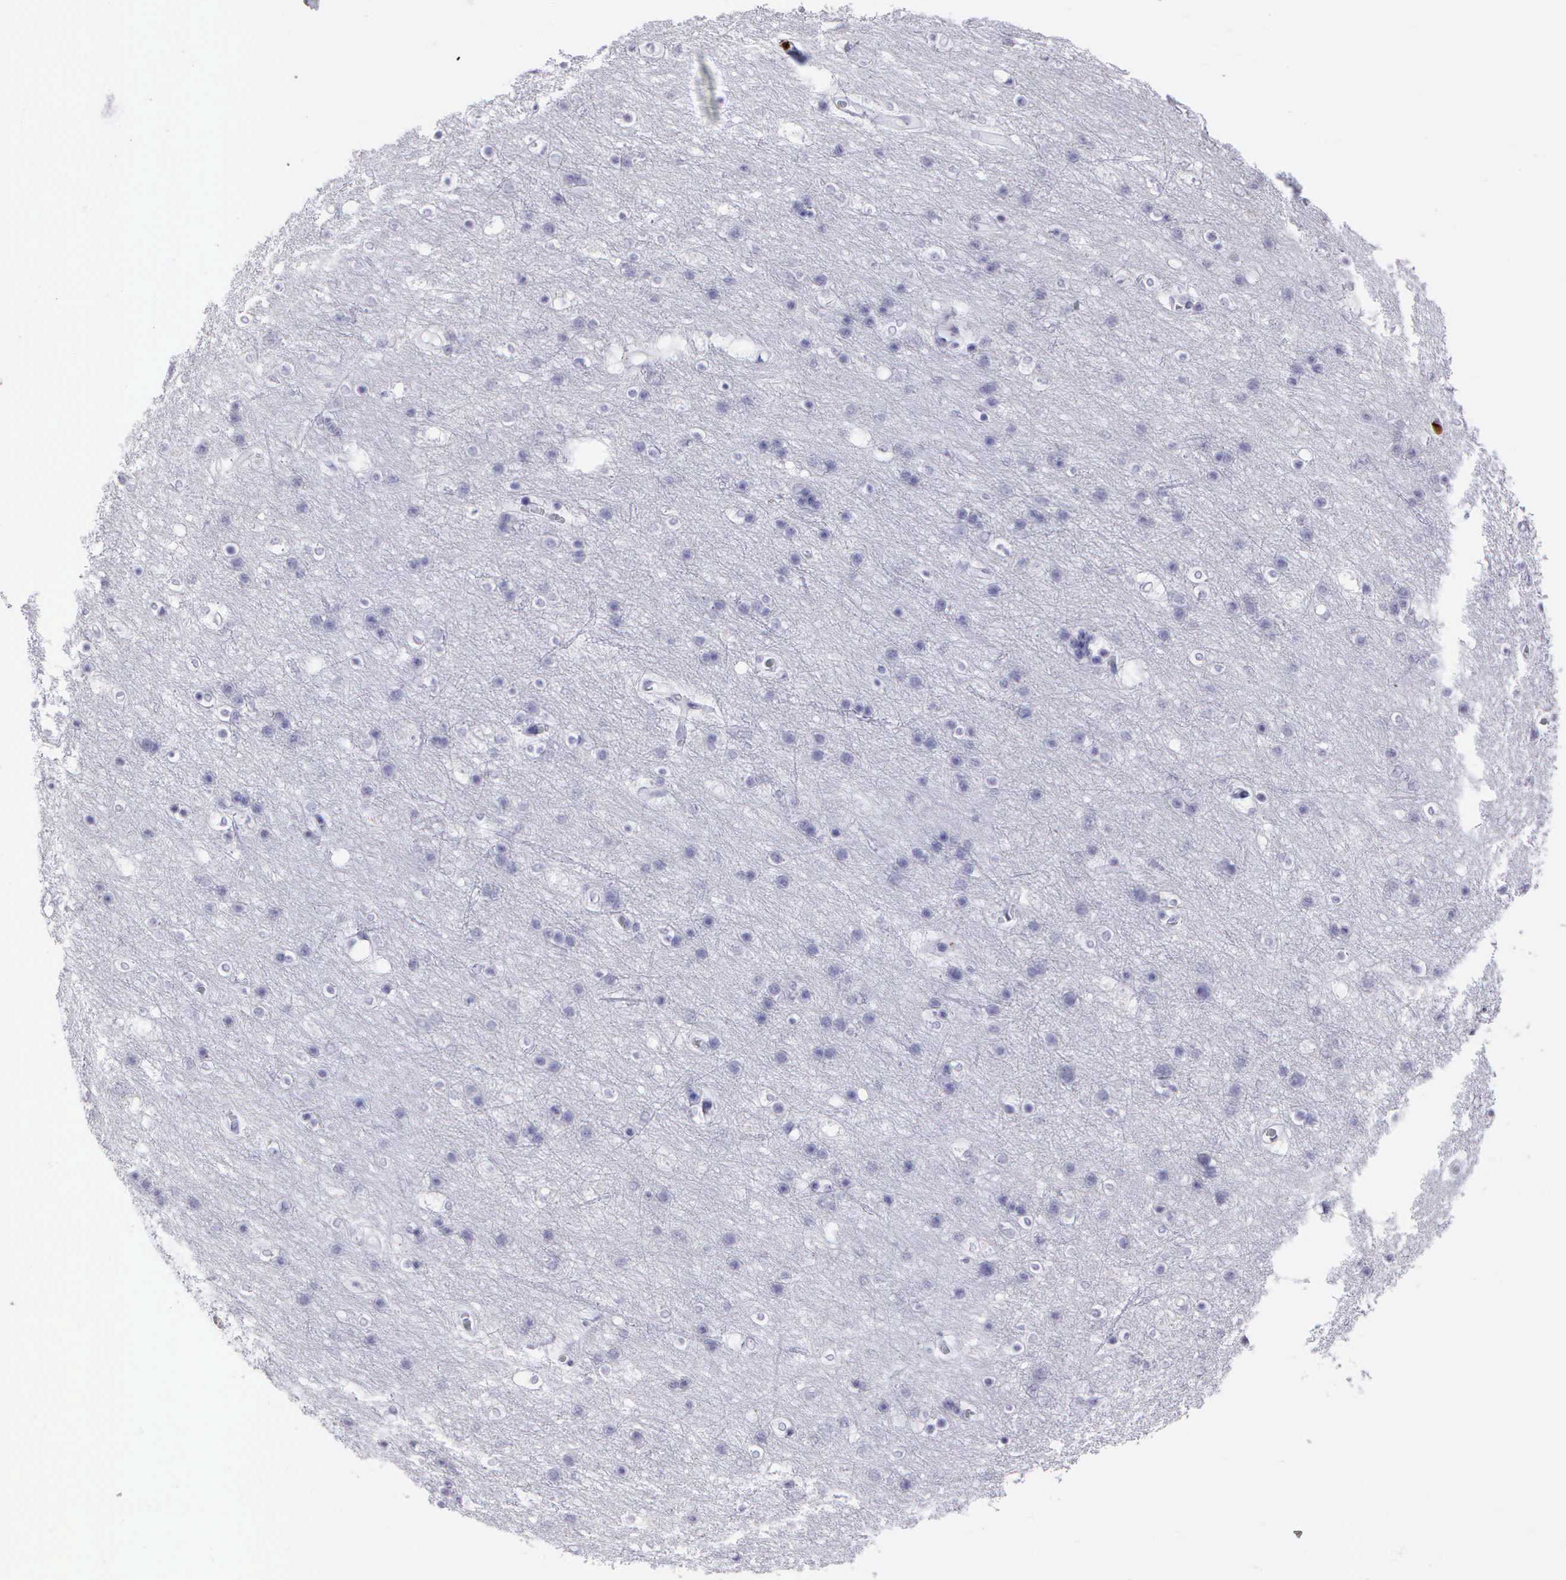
{"staining": {"intensity": "negative", "quantity": "none", "location": "none"}, "tissue": "cerebral cortex", "cell_type": "Endothelial cells", "image_type": "normal", "snomed": [{"axis": "morphology", "description": "Normal tissue, NOS"}, {"axis": "topography", "description": "Cerebral cortex"}], "caption": "This is an IHC image of benign human cerebral cortex. There is no positivity in endothelial cells.", "gene": "CD8A", "patient": {"sex": "female", "age": 54}}